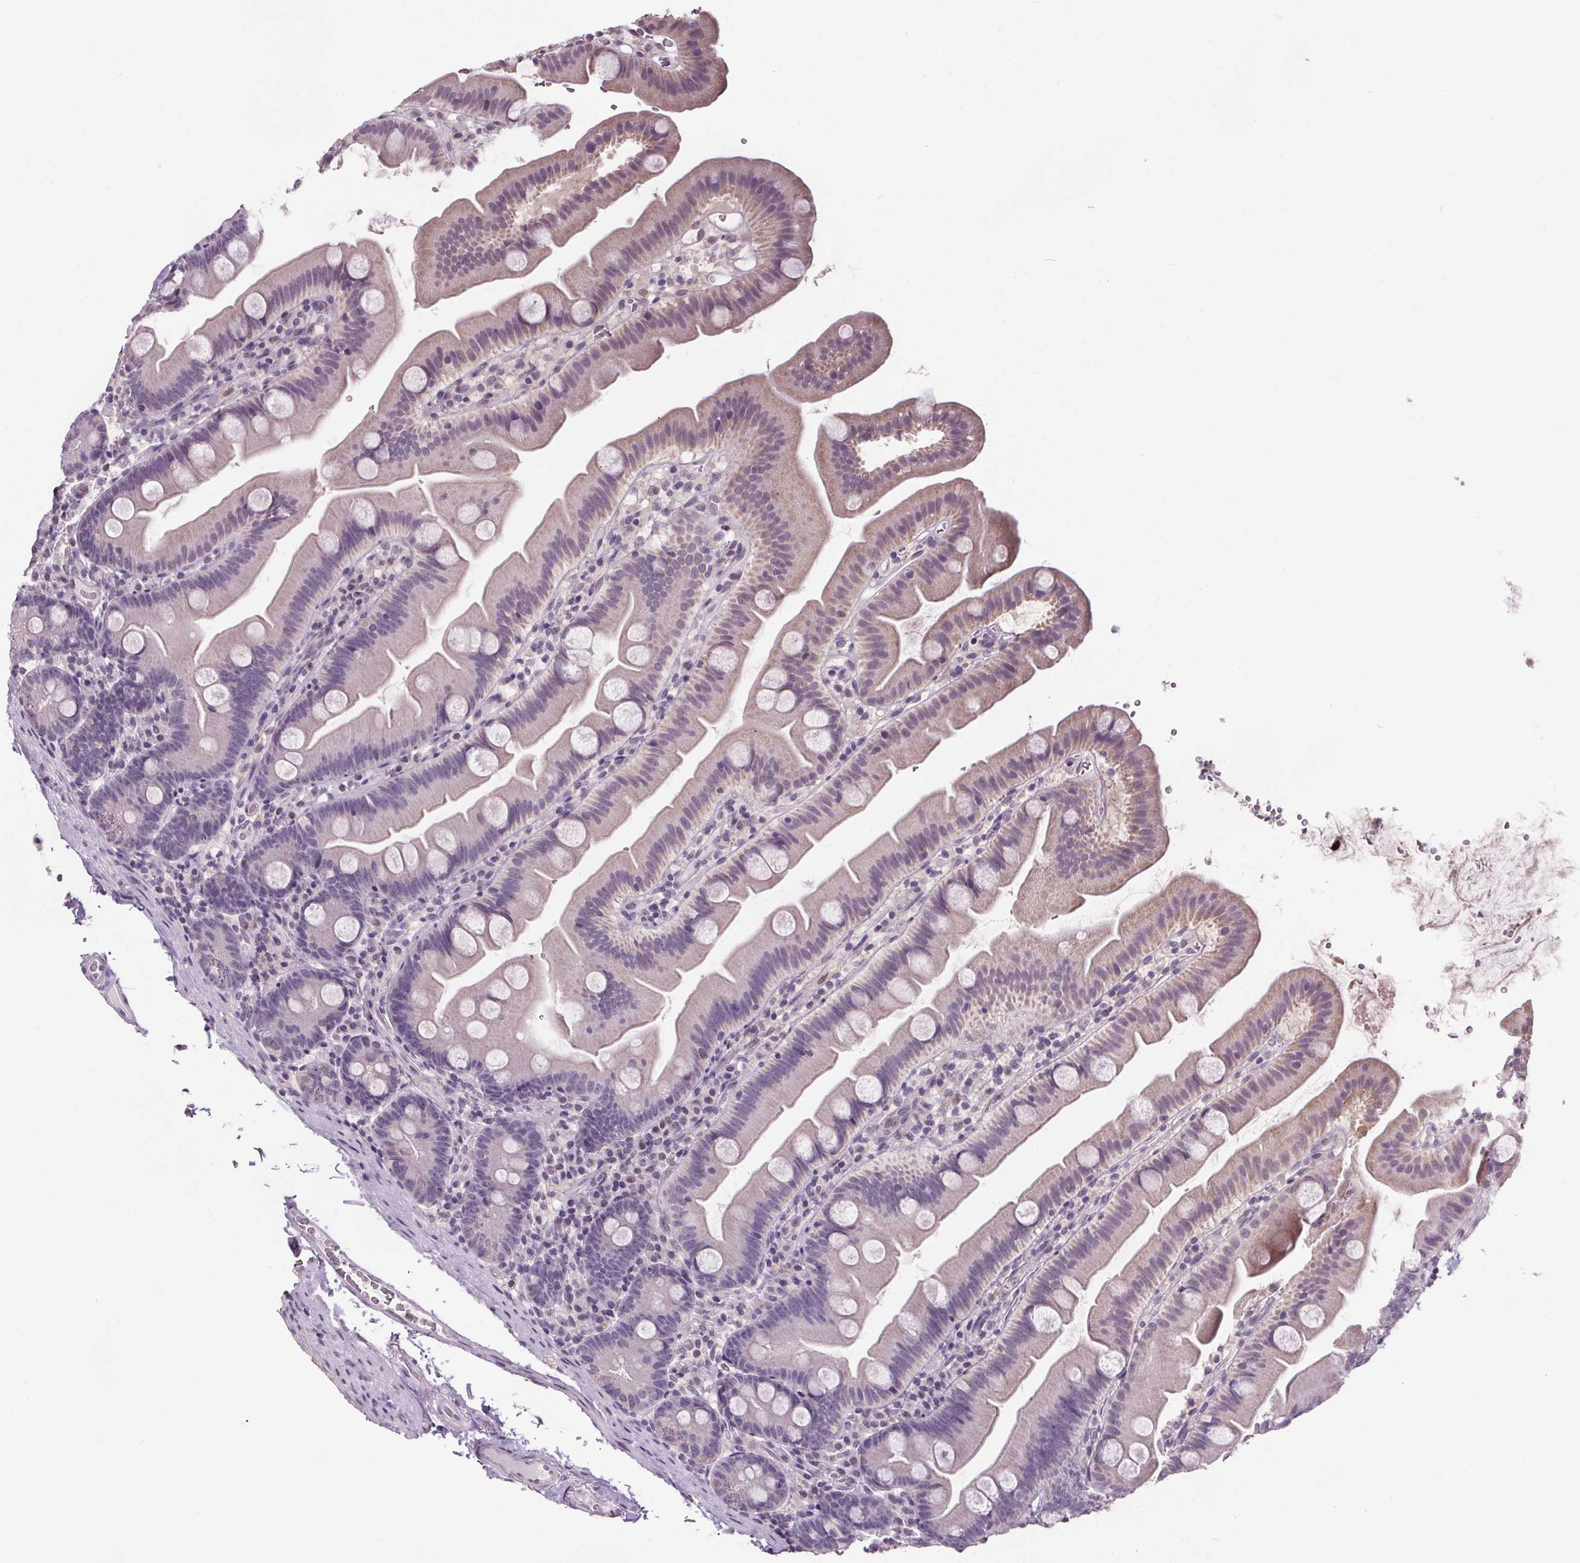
{"staining": {"intensity": "negative", "quantity": "none", "location": "none"}, "tissue": "small intestine", "cell_type": "Glandular cells", "image_type": "normal", "snomed": [{"axis": "morphology", "description": "Normal tissue, NOS"}, {"axis": "topography", "description": "Small intestine"}], "caption": "Immunohistochemical staining of normal human small intestine reveals no significant staining in glandular cells.", "gene": "SLC2A9", "patient": {"sex": "female", "age": 68}}